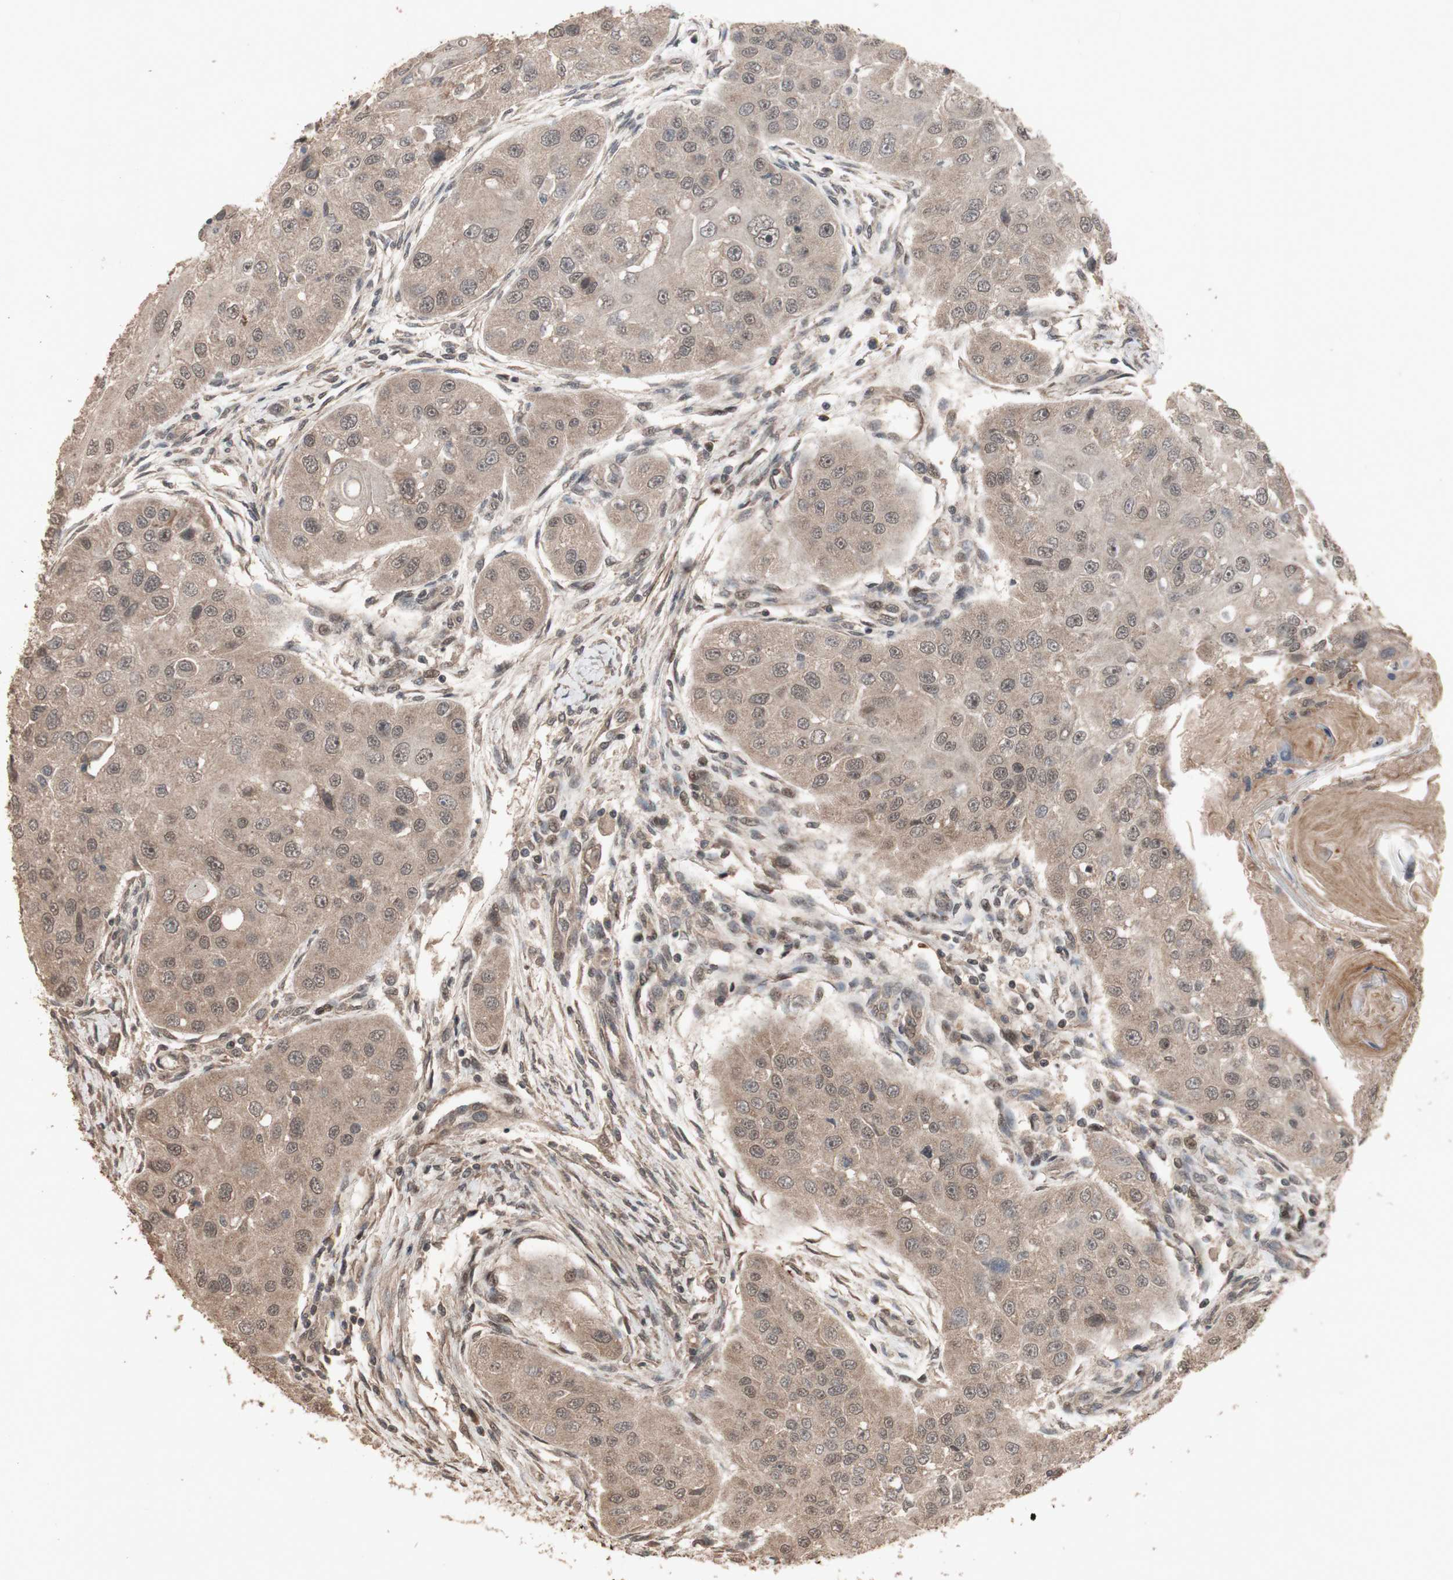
{"staining": {"intensity": "moderate", "quantity": ">75%", "location": "cytoplasmic/membranous,nuclear"}, "tissue": "head and neck cancer", "cell_type": "Tumor cells", "image_type": "cancer", "snomed": [{"axis": "morphology", "description": "Normal tissue, NOS"}, {"axis": "morphology", "description": "Squamous cell carcinoma, NOS"}, {"axis": "topography", "description": "Skeletal muscle"}, {"axis": "topography", "description": "Head-Neck"}], "caption": "Moderate cytoplasmic/membranous and nuclear expression is present in about >75% of tumor cells in head and neck cancer.", "gene": "KANSL1", "patient": {"sex": "male", "age": 51}}